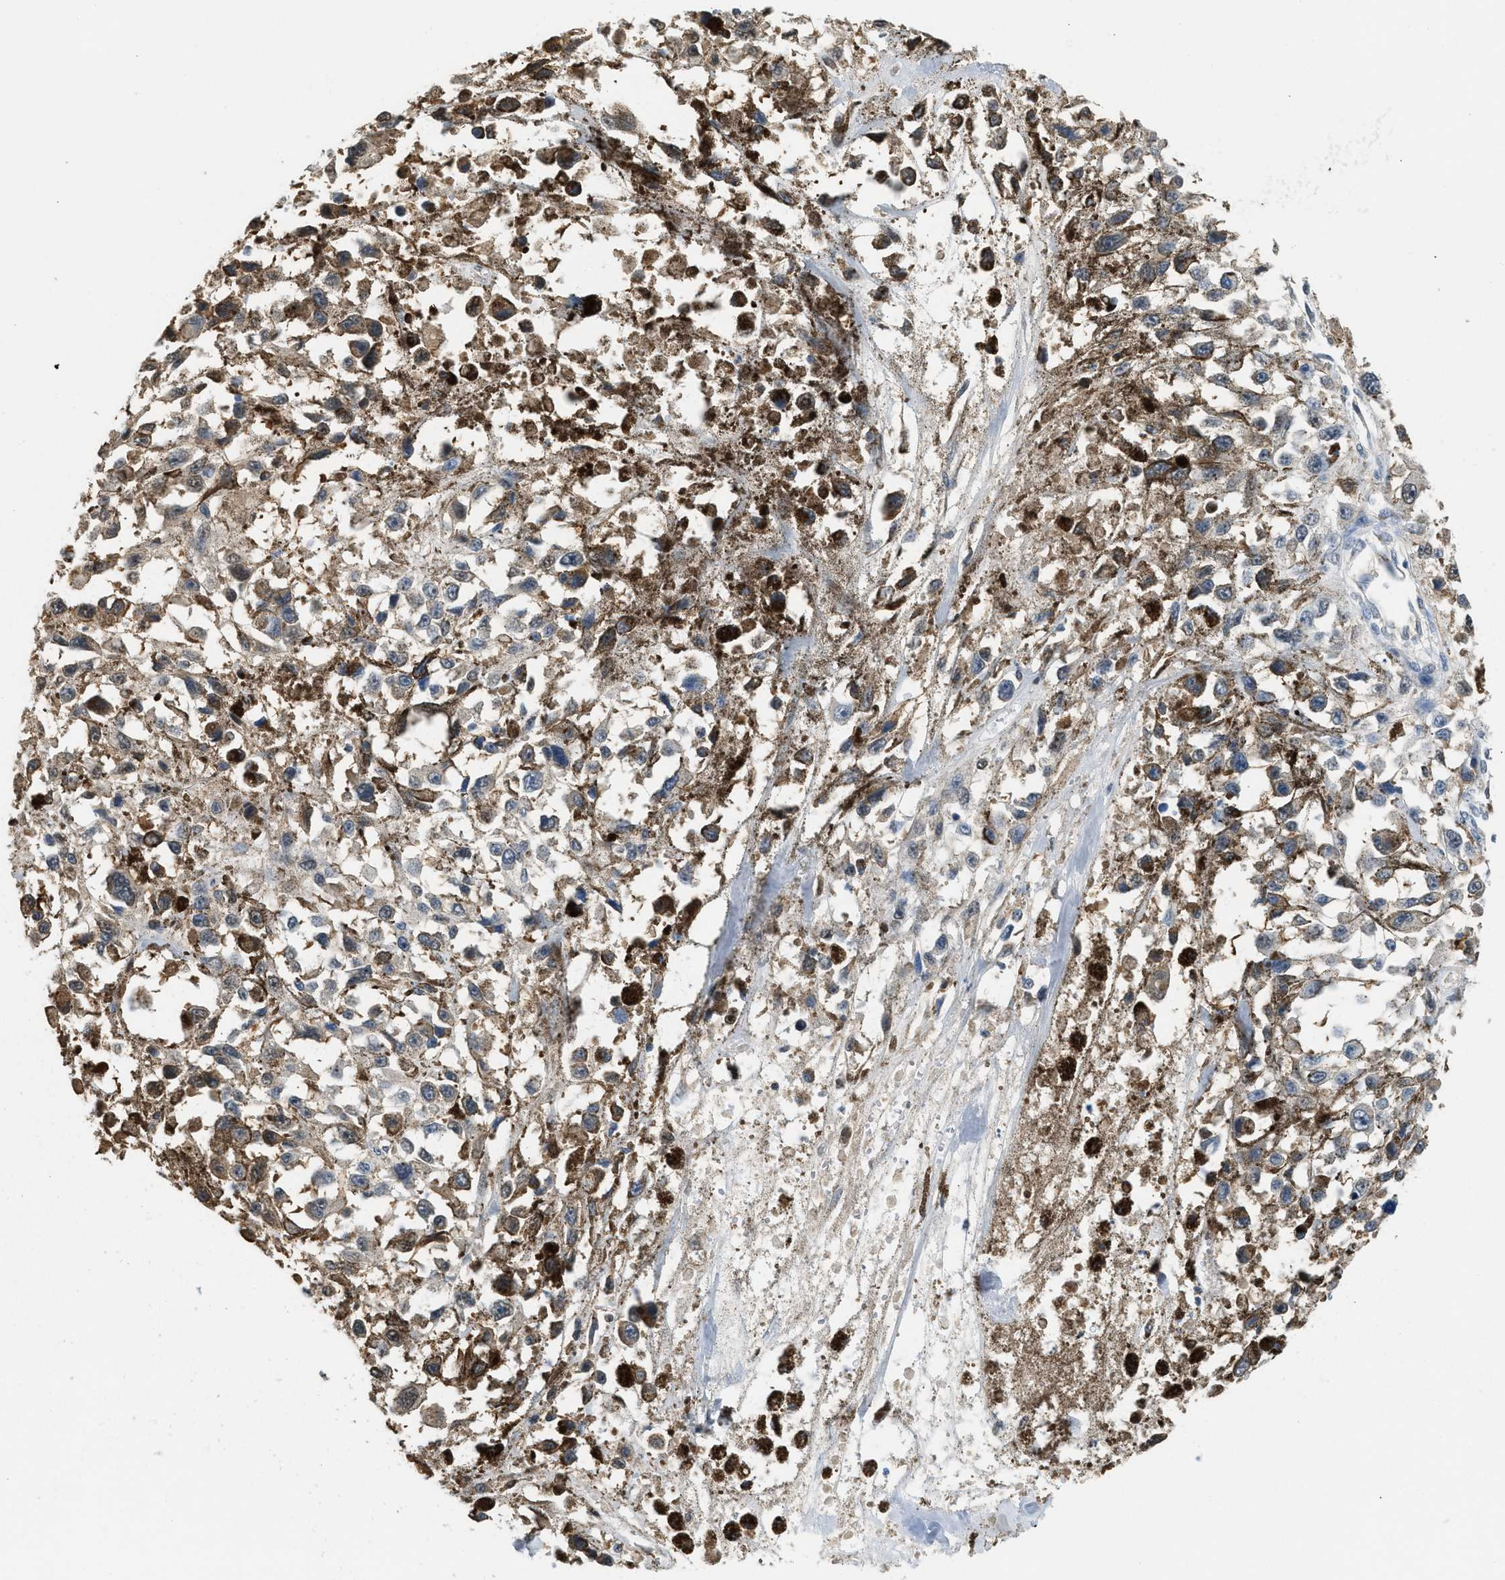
{"staining": {"intensity": "negative", "quantity": "none", "location": "none"}, "tissue": "melanoma", "cell_type": "Tumor cells", "image_type": "cancer", "snomed": [{"axis": "morphology", "description": "Malignant melanoma, Metastatic site"}, {"axis": "topography", "description": "Lymph node"}], "caption": "IHC image of human malignant melanoma (metastatic site) stained for a protein (brown), which shows no expression in tumor cells.", "gene": "SPAM1", "patient": {"sex": "male", "age": 59}}